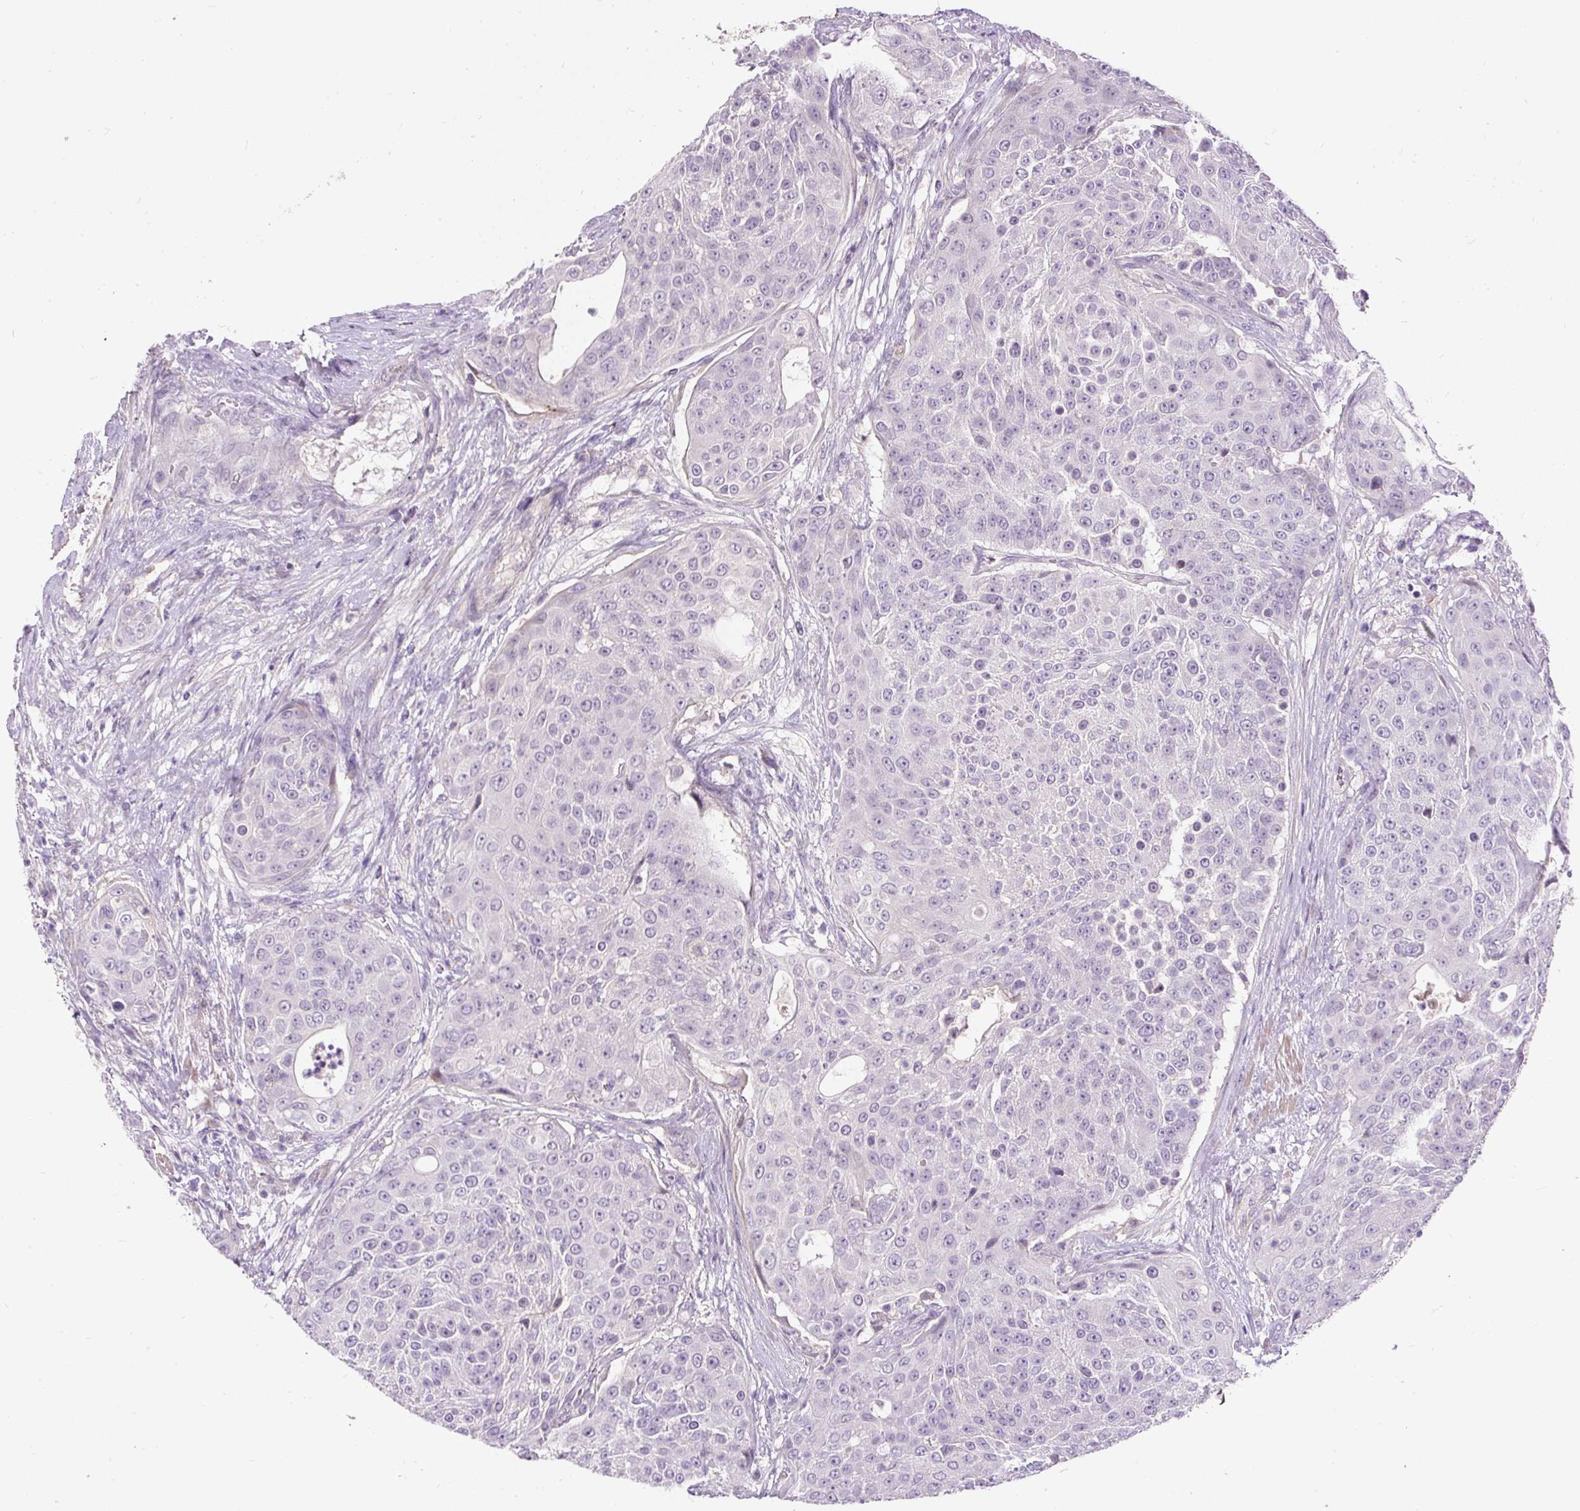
{"staining": {"intensity": "negative", "quantity": "none", "location": "none"}, "tissue": "urothelial cancer", "cell_type": "Tumor cells", "image_type": "cancer", "snomed": [{"axis": "morphology", "description": "Urothelial carcinoma, High grade"}, {"axis": "topography", "description": "Urinary bladder"}], "caption": "A high-resolution image shows immunohistochemistry (IHC) staining of high-grade urothelial carcinoma, which demonstrates no significant staining in tumor cells.", "gene": "KRTAP20-3", "patient": {"sex": "female", "age": 63}}